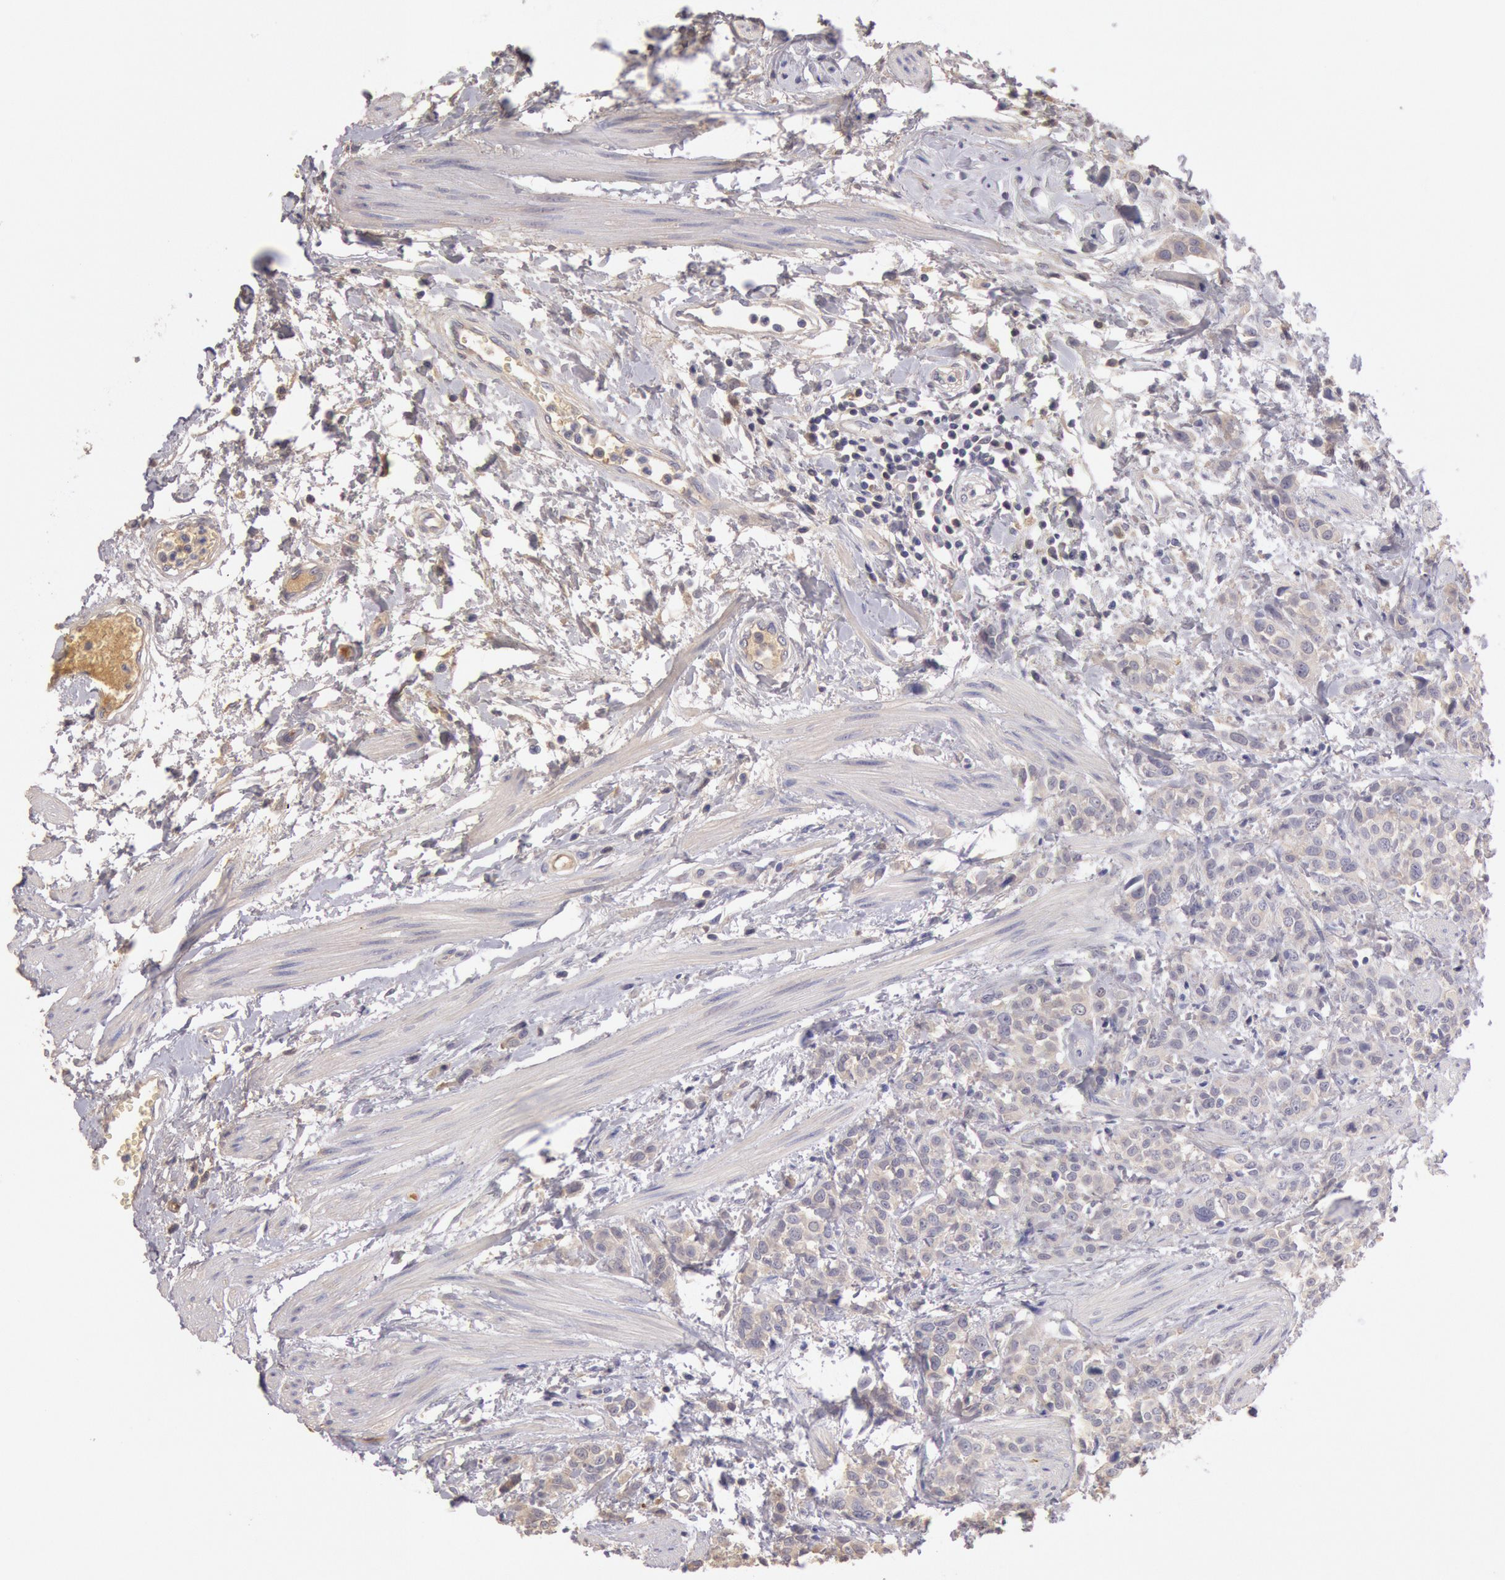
{"staining": {"intensity": "negative", "quantity": "none", "location": "none"}, "tissue": "urothelial cancer", "cell_type": "Tumor cells", "image_type": "cancer", "snomed": [{"axis": "morphology", "description": "Urothelial carcinoma, High grade"}, {"axis": "topography", "description": "Urinary bladder"}], "caption": "Protein analysis of high-grade urothelial carcinoma demonstrates no significant expression in tumor cells.", "gene": "C1R", "patient": {"sex": "male", "age": 56}}